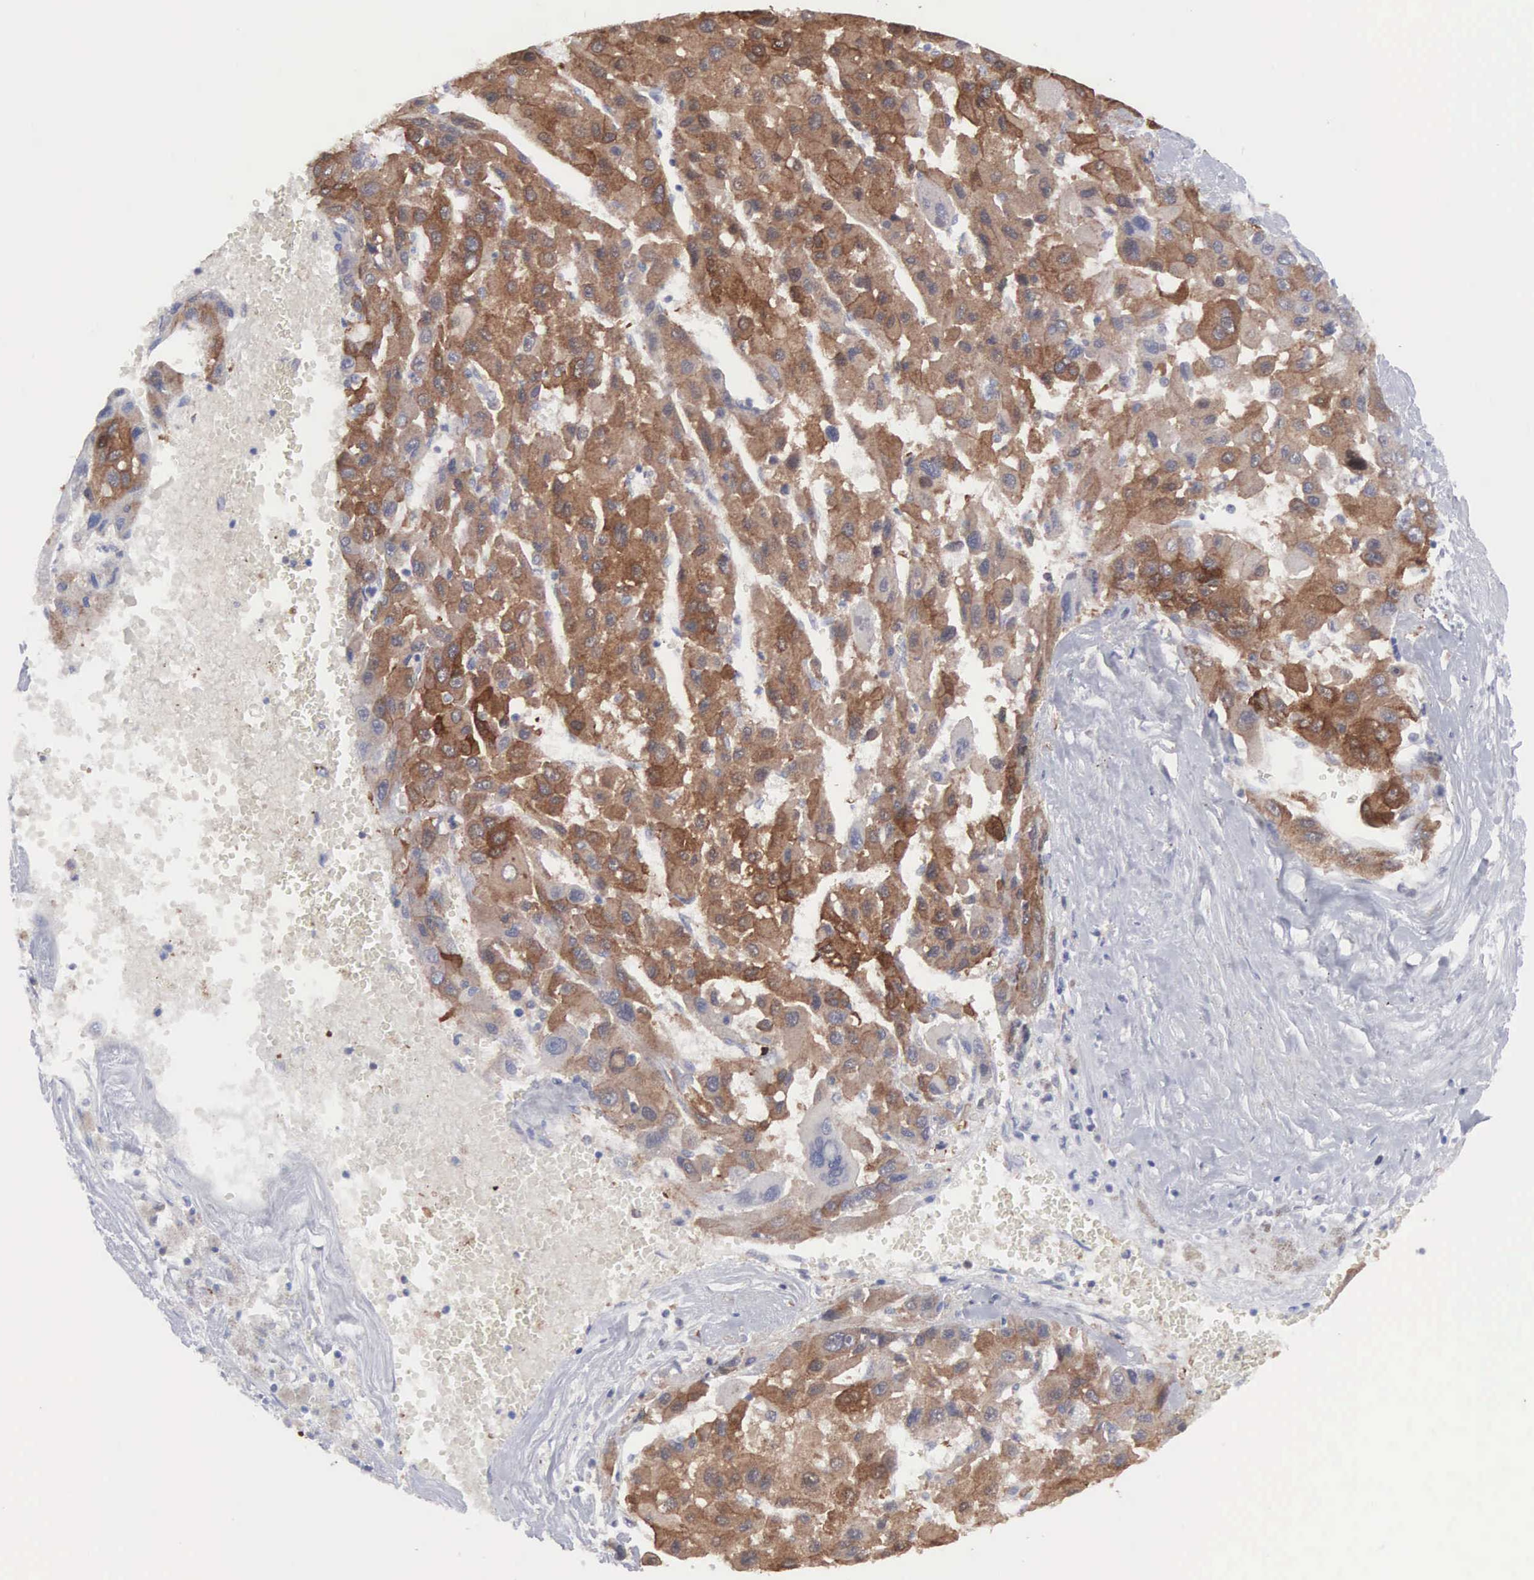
{"staining": {"intensity": "moderate", "quantity": ">75%", "location": "cytoplasmic/membranous"}, "tissue": "liver cancer", "cell_type": "Tumor cells", "image_type": "cancer", "snomed": [{"axis": "morphology", "description": "Carcinoma, Hepatocellular, NOS"}, {"axis": "topography", "description": "Liver"}], "caption": "A medium amount of moderate cytoplasmic/membranous expression is appreciated in approximately >75% of tumor cells in liver cancer (hepatocellular carcinoma) tissue.", "gene": "MTHFD1", "patient": {"sex": "male", "age": 64}}